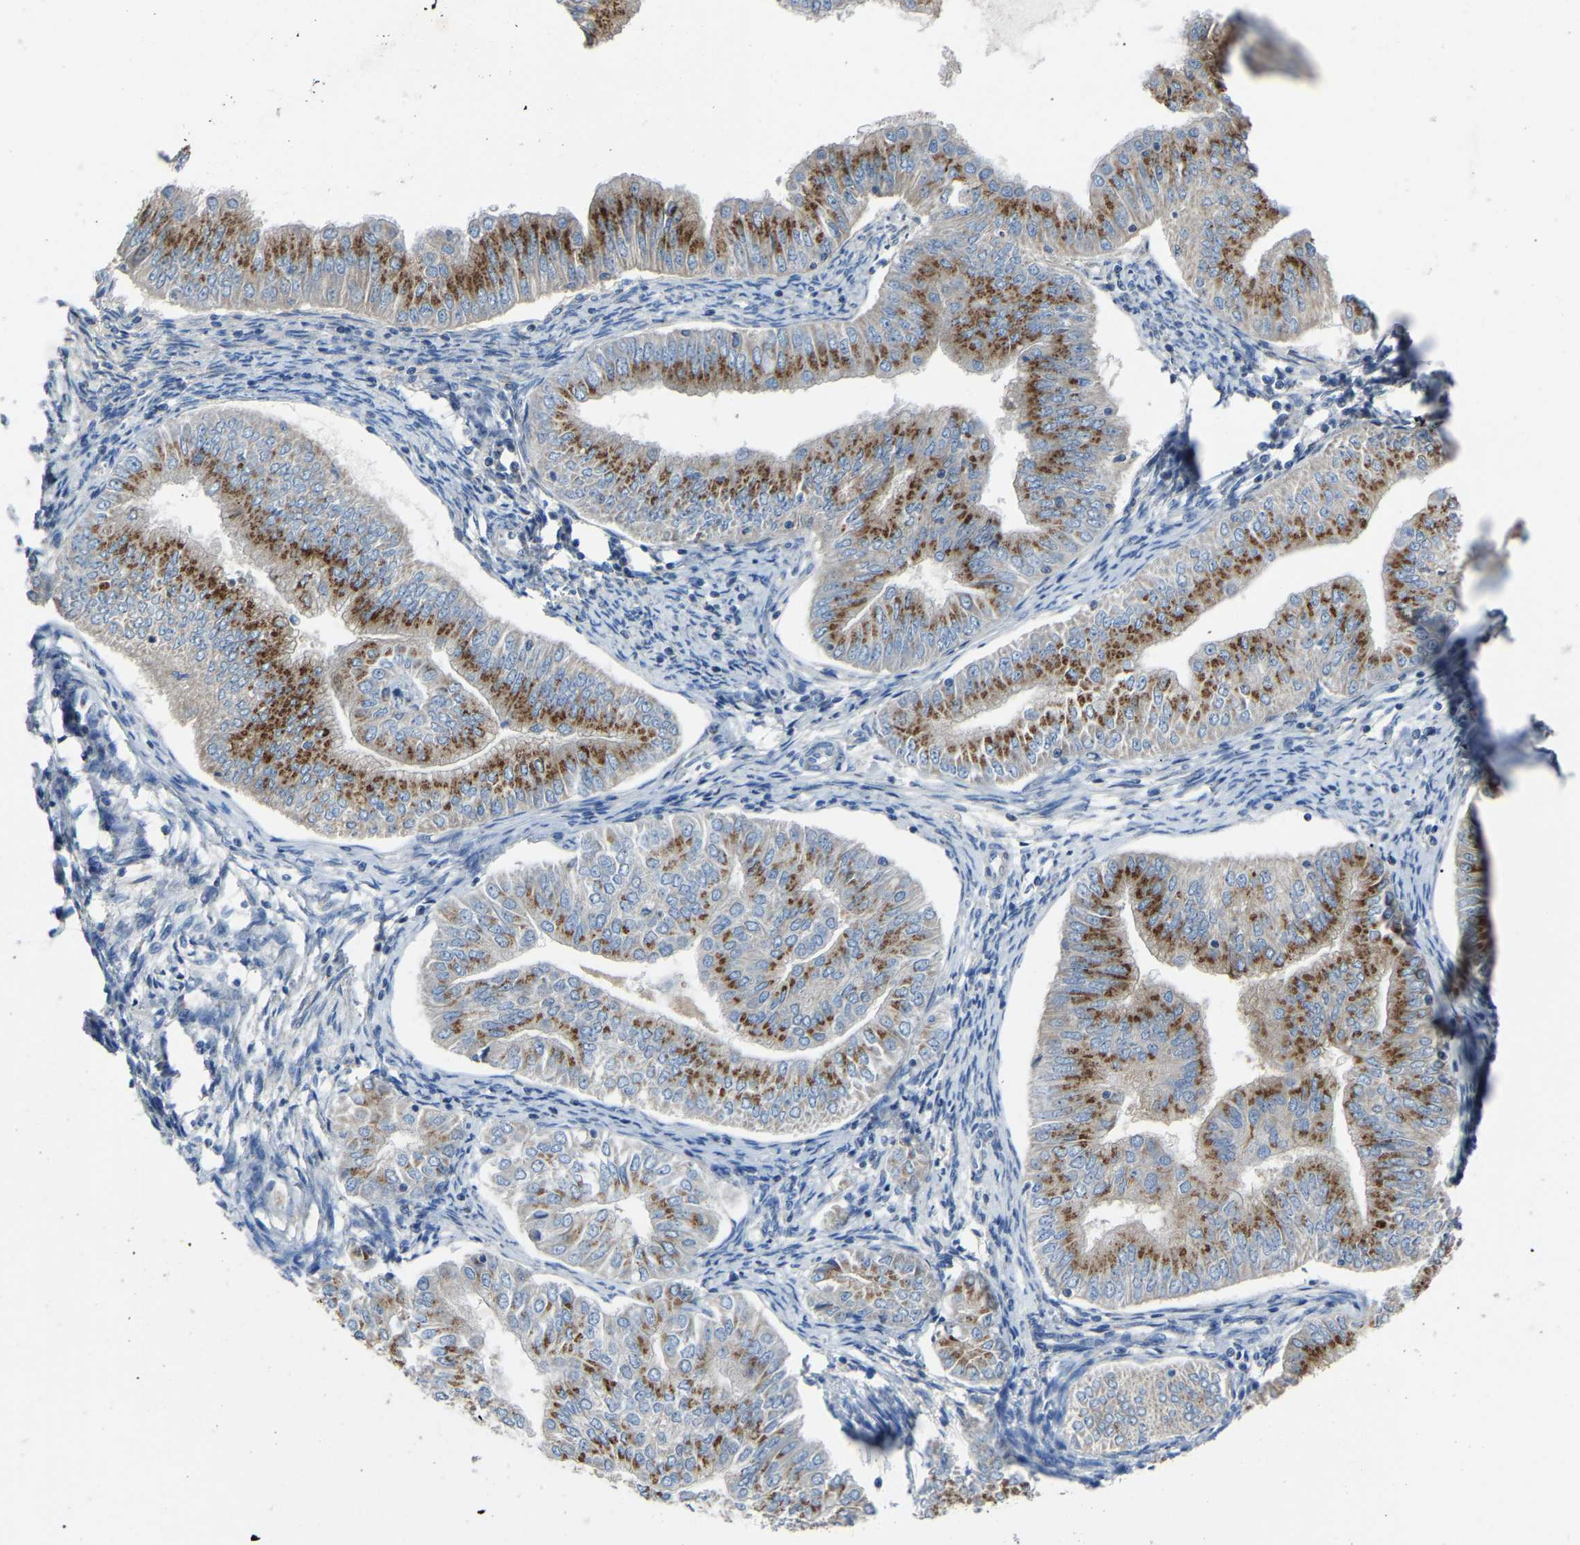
{"staining": {"intensity": "moderate", "quantity": ">75%", "location": "cytoplasmic/membranous"}, "tissue": "endometrial cancer", "cell_type": "Tumor cells", "image_type": "cancer", "snomed": [{"axis": "morphology", "description": "Normal tissue, NOS"}, {"axis": "morphology", "description": "Adenocarcinoma, NOS"}, {"axis": "topography", "description": "Endometrium"}], "caption": "Brown immunohistochemical staining in human endometrial cancer displays moderate cytoplasmic/membranous expression in approximately >75% of tumor cells.", "gene": "CANT1", "patient": {"sex": "female", "age": 53}}